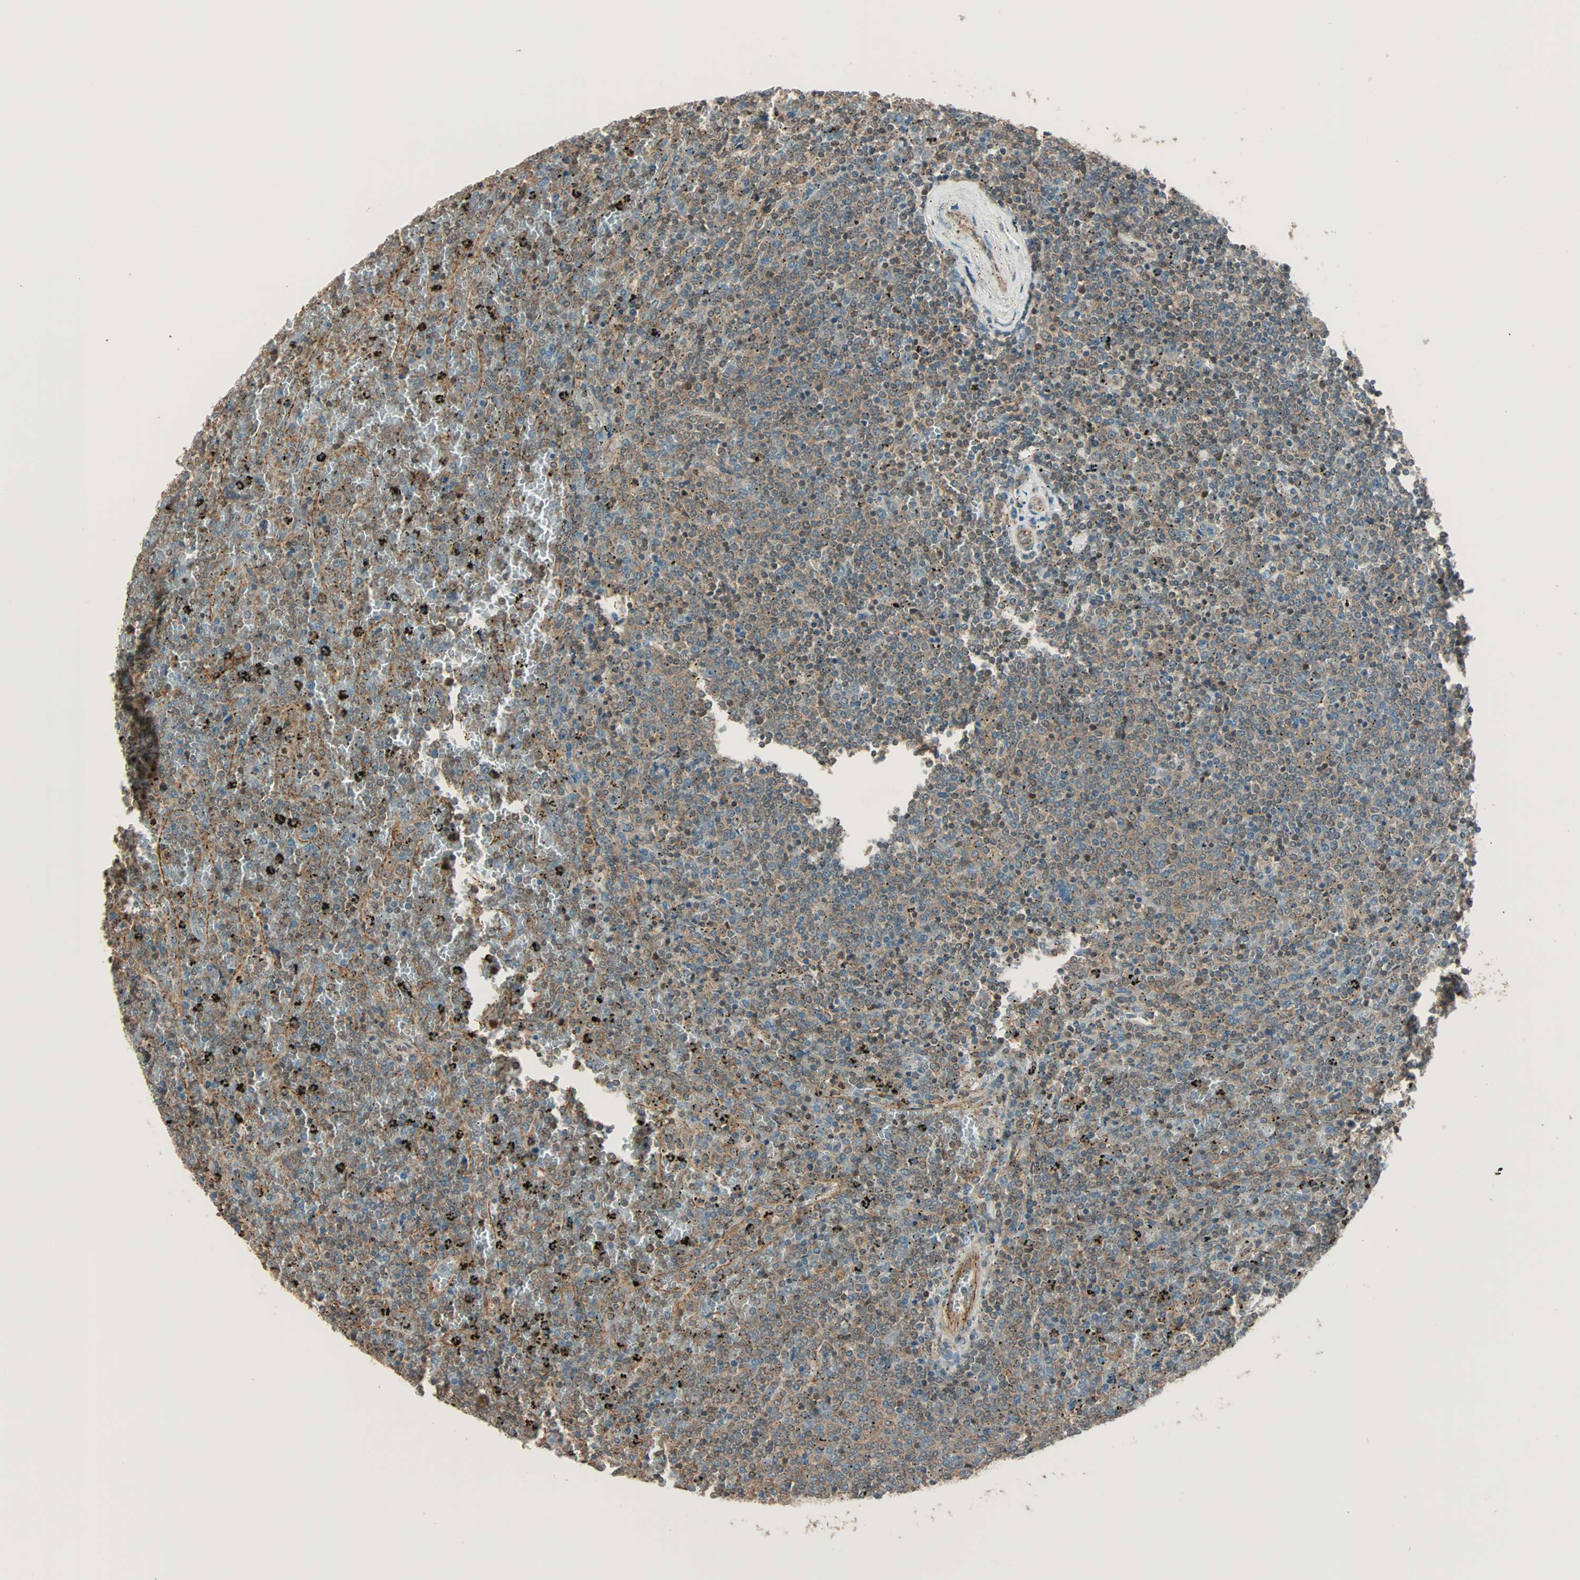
{"staining": {"intensity": "weak", "quantity": "25%-75%", "location": "cytoplasmic/membranous"}, "tissue": "lymphoma", "cell_type": "Tumor cells", "image_type": "cancer", "snomed": [{"axis": "morphology", "description": "Malignant lymphoma, non-Hodgkin's type, Low grade"}, {"axis": "topography", "description": "Spleen"}], "caption": "Immunohistochemistry of human malignant lymphoma, non-Hodgkin's type (low-grade) demonstrates low levels of weak cytoplasmic/membranous expression in approximately 25%-75% of tumor cells.", "gene": "MAP3K21", "patient": {"sex": "female", "age": 77}}